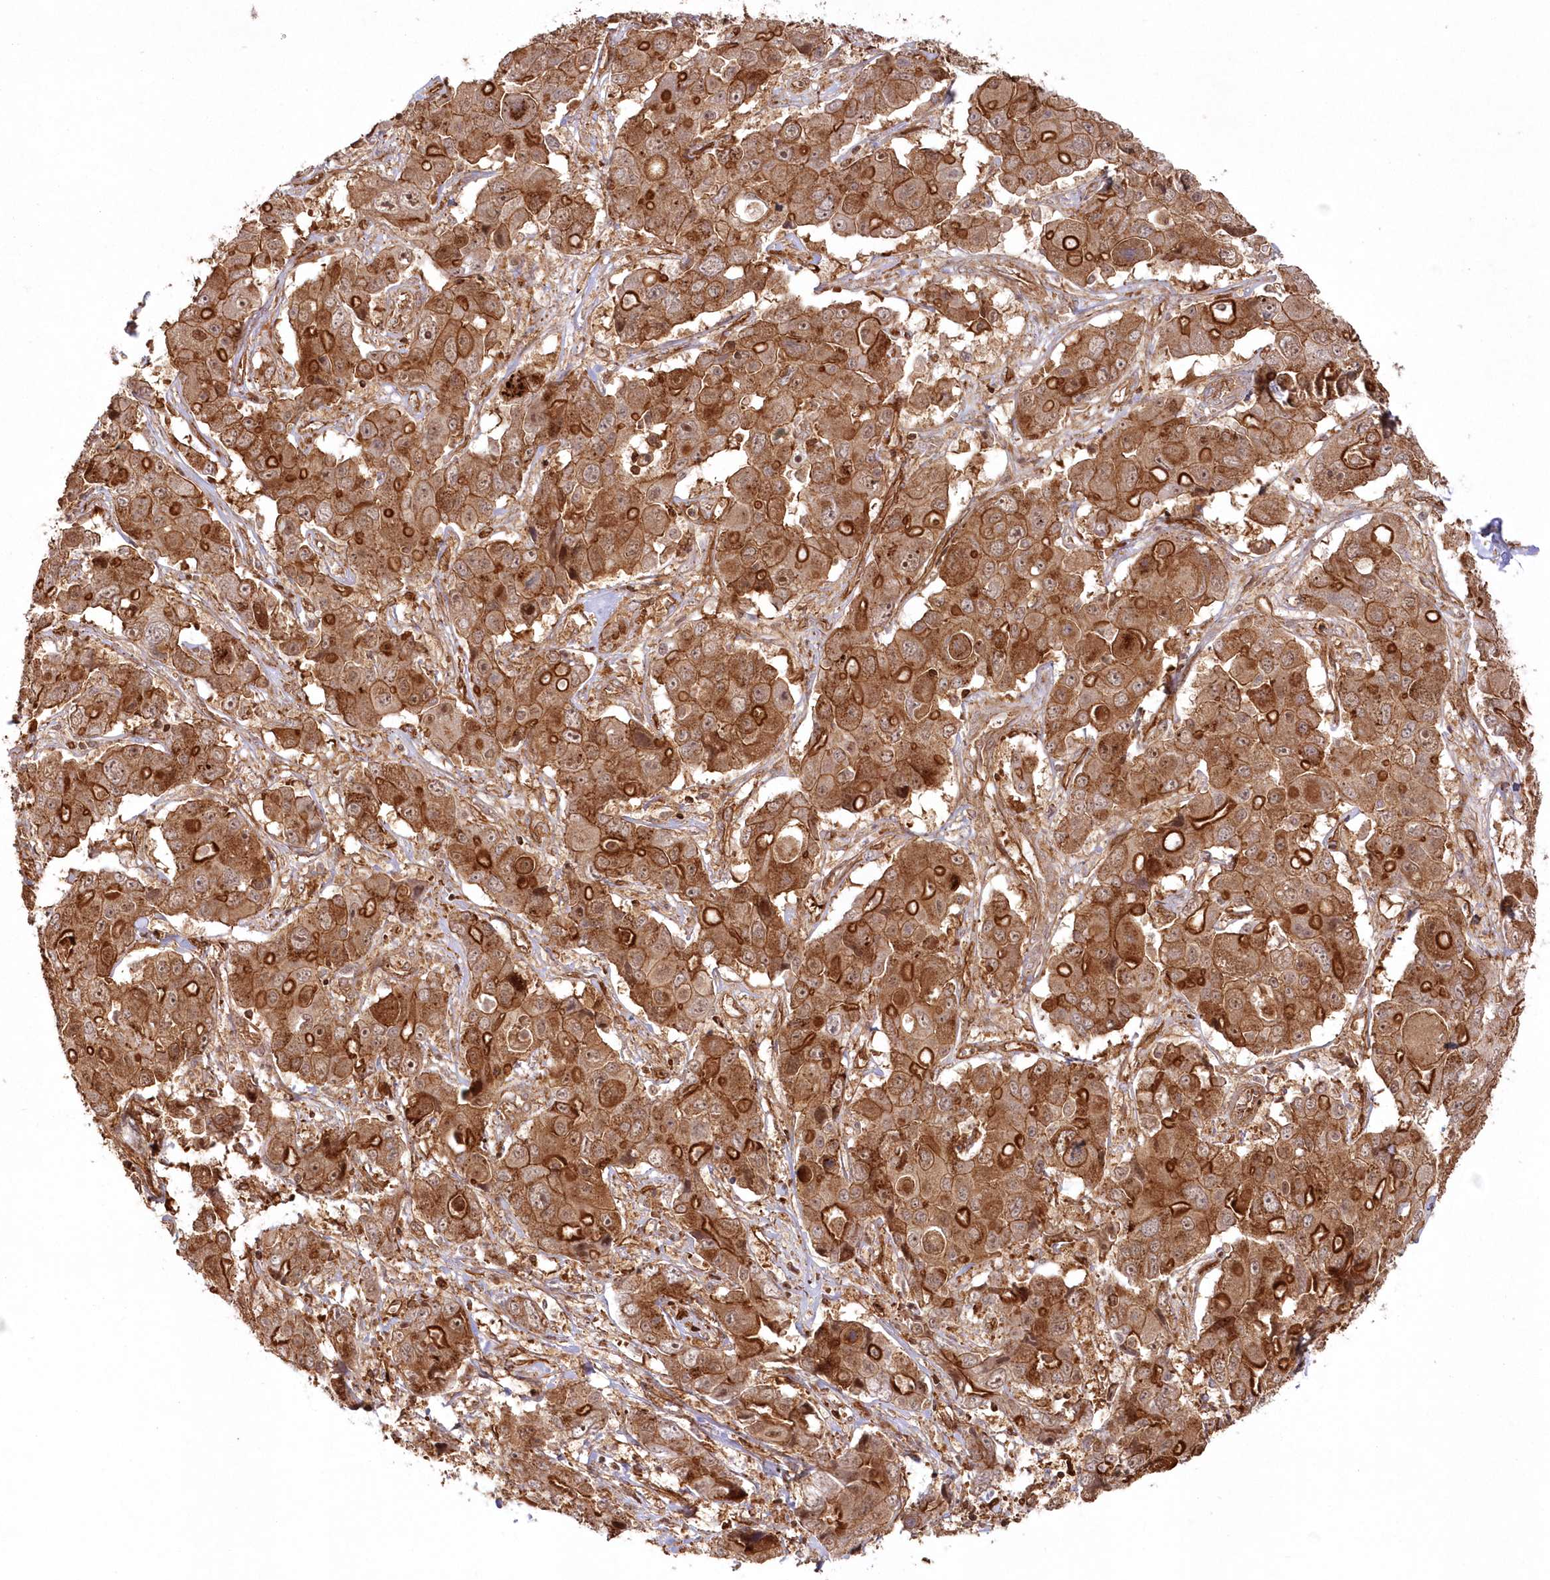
{"staining": {"intensity": "strong", "quantity": ">75%", "location": "cytoplasmic/membranous"}, "tissue": "liver cancer", "cell_type": "Tumor cells", "image_type": "cancer", "snomed": [{"axis": "morphology", "description": "Cholangiocarcinoma"}, {"axis": "topography", "description": "Liver"}], "caption": "Brown immunohistochemical staining in human liver cancer demonstrates strong cytoplasmic/membranous staining in approximately >75% of tumor cells.", "gene": "RGCC", "patient": {"sex": "male", "age": 67}}